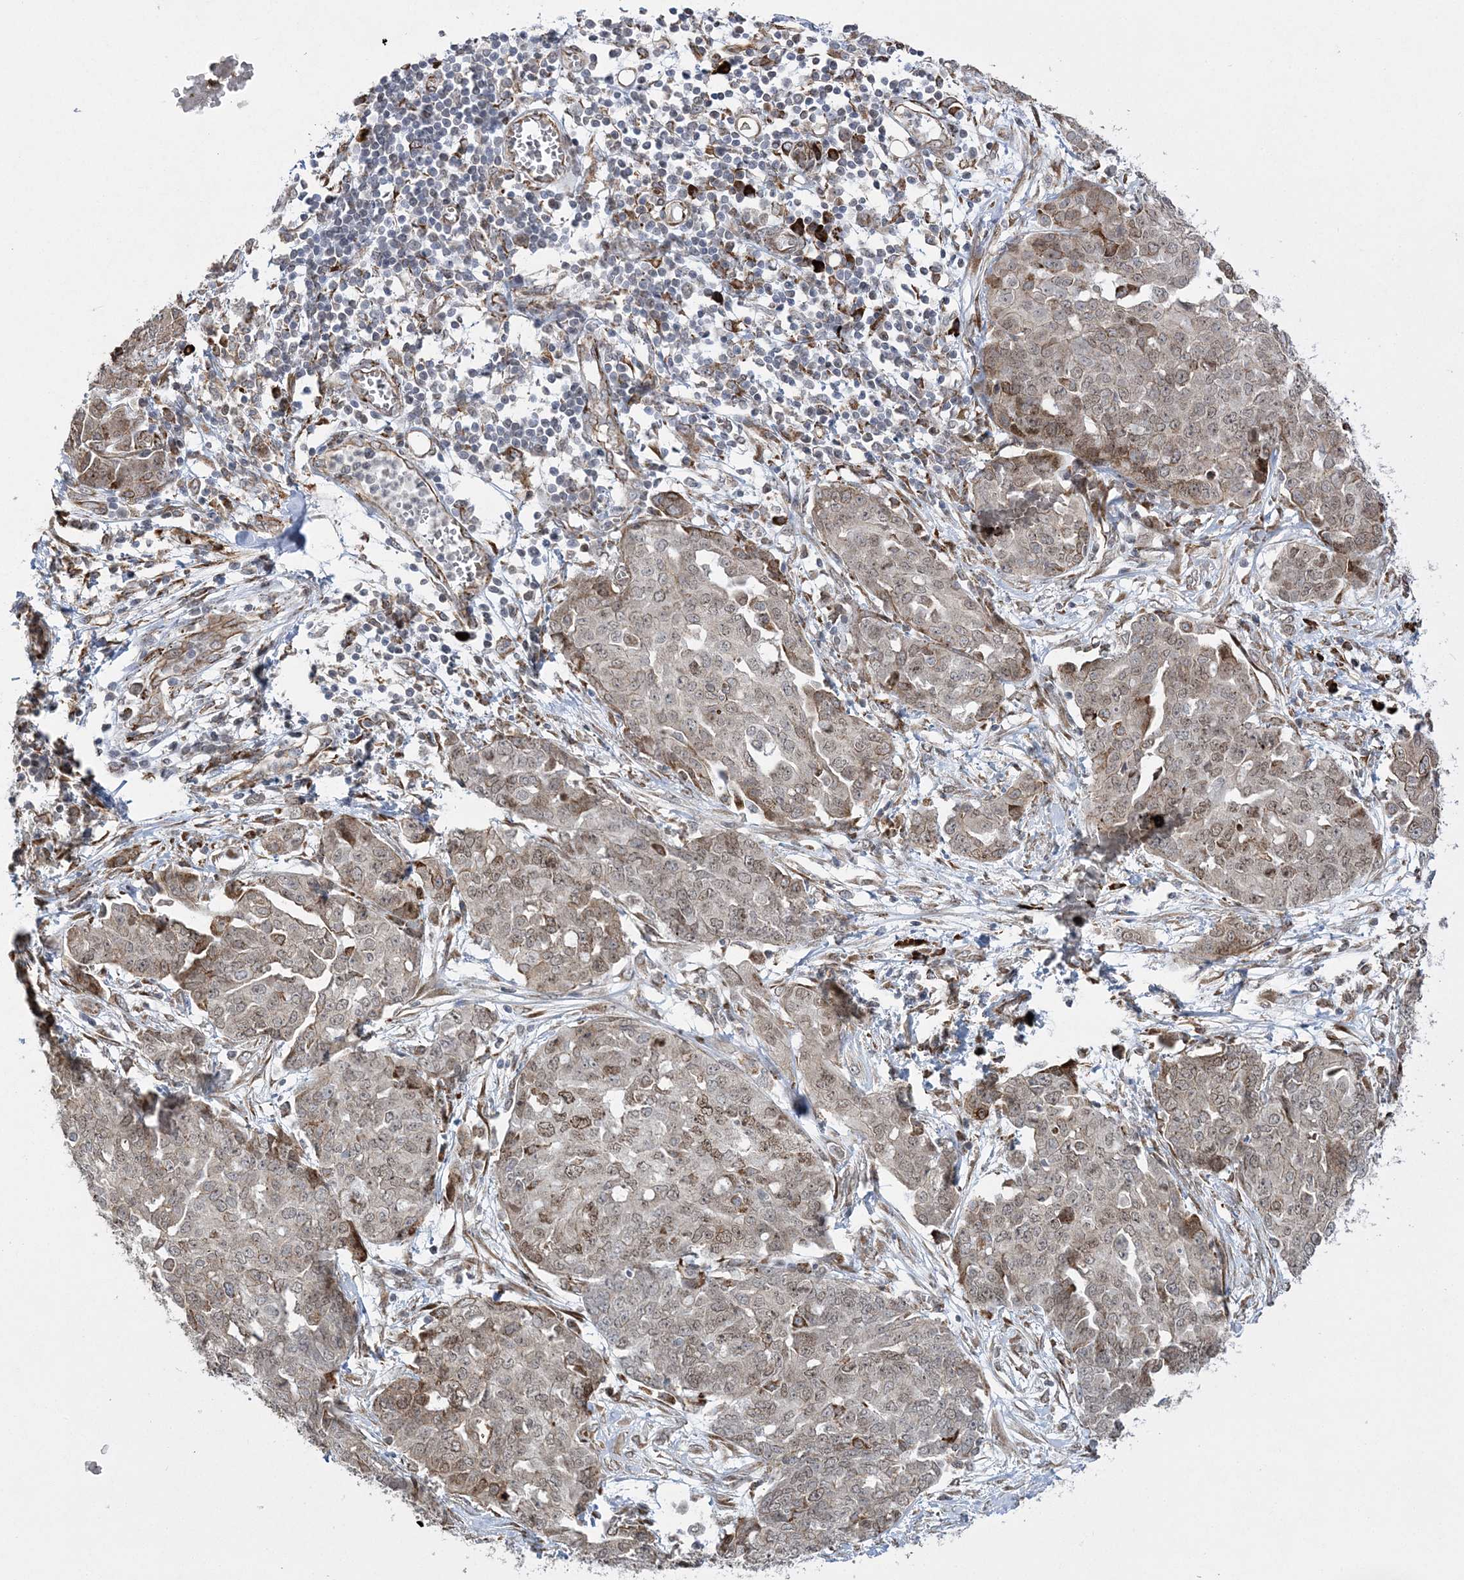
{"staining": {"intensity": "weak", "quantity": ">75%", "location": "cytoplasmic/membranous,nuclear"}, "tissue": "ovarian cancer", "cell_type": "Tumor cells", "image_type": "cancer", "snomed": [{"axis": "morphology", "description": "Cystadenocarcinoma, serous, NOS"}, {"axis": "topography", "description": "Soft tissue"}, {"axis": "topography", "description": "Ovary"}], "caption": "DAB immunohistochemical staining of ovarian cancer shows weak cytoplasmic/membranous and nuclear protein positivity in about >75% of tumor cells.", "gene": "EFCAB12", "patient": {"sex": "female", "age": 57}}